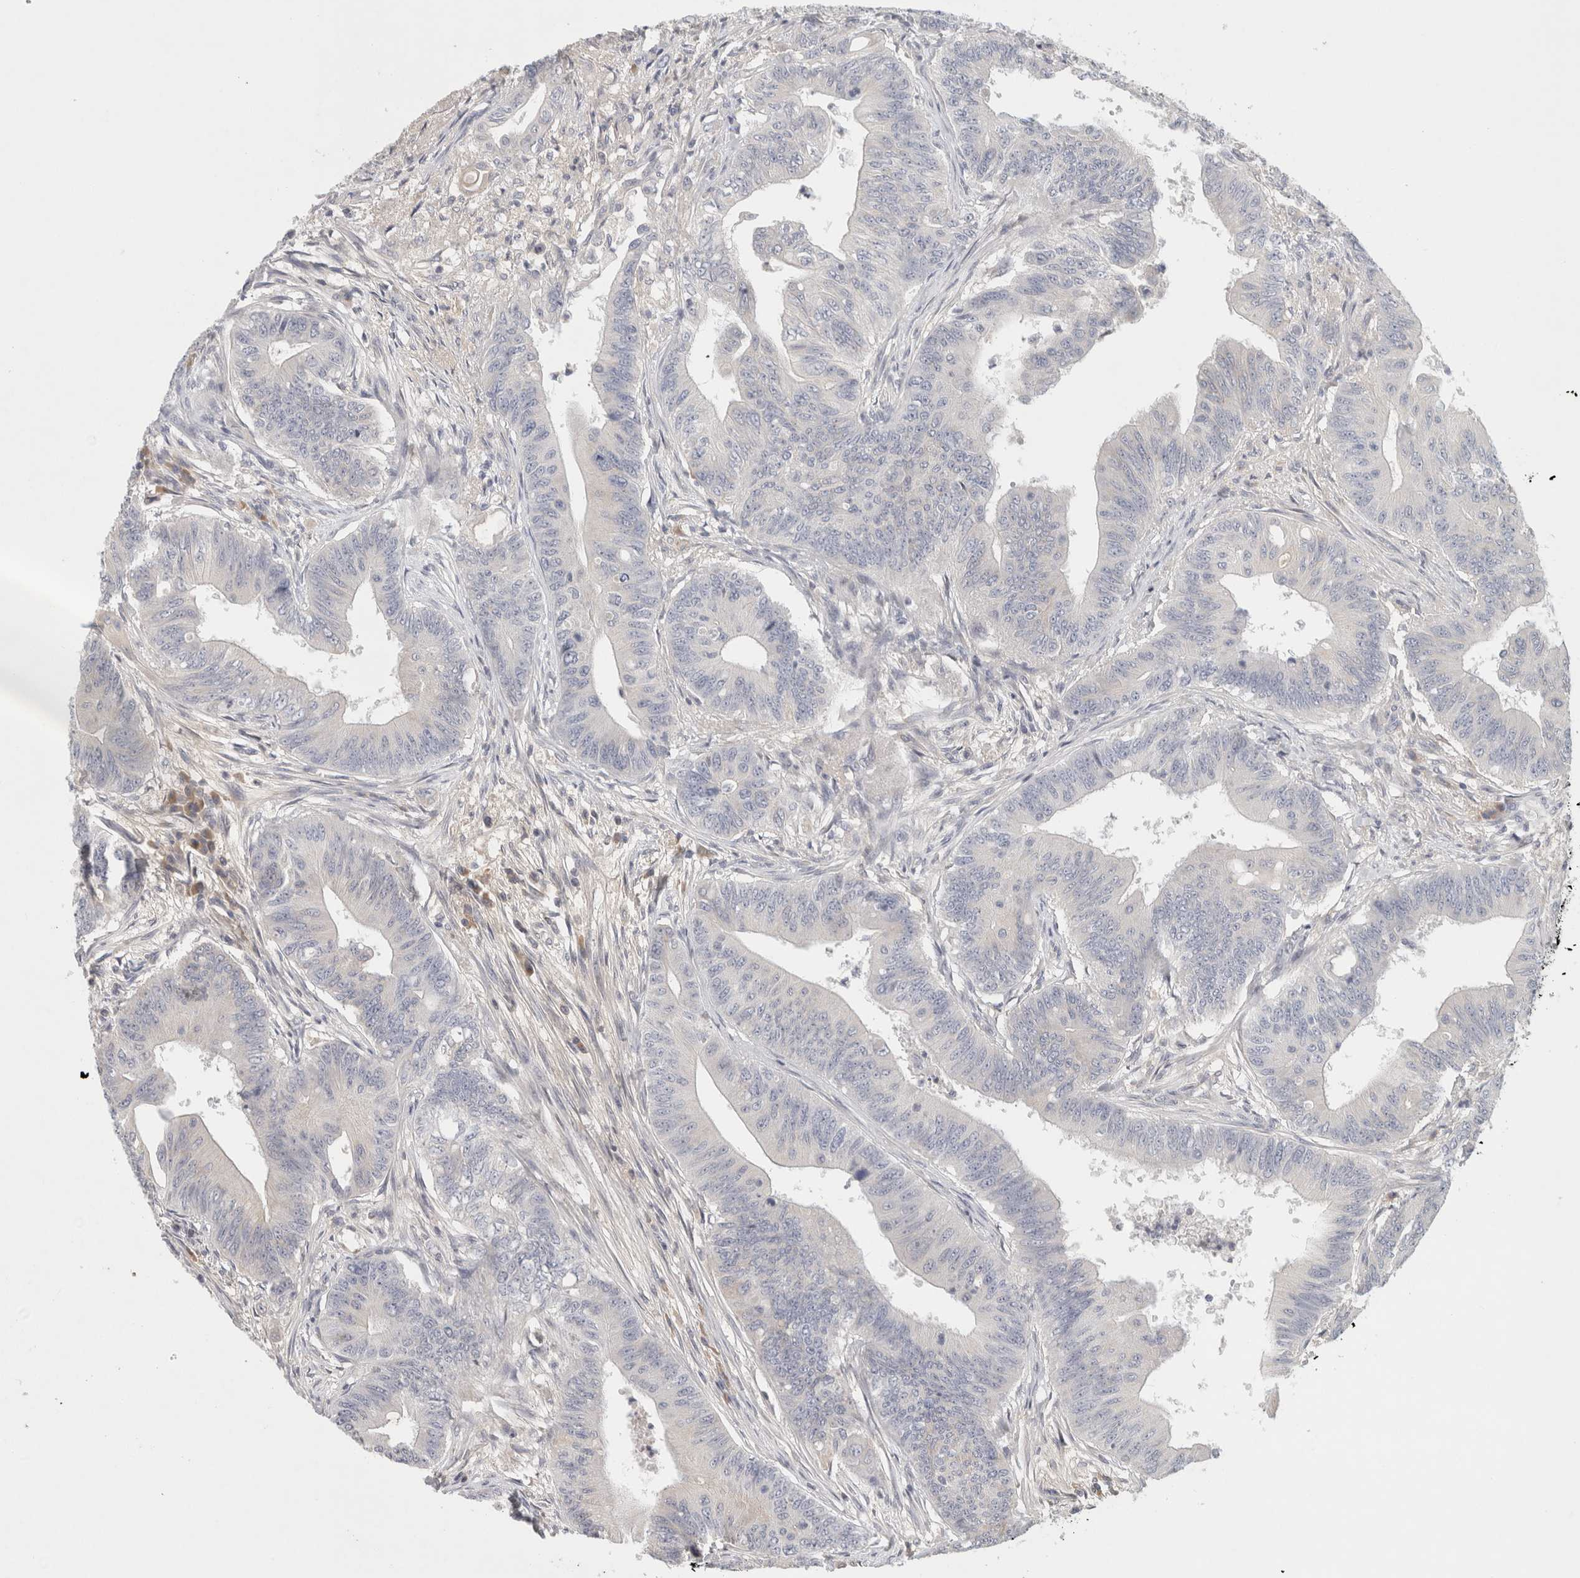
{"staining": {"intensity": "negative", "quantity": "none", "location": "none"}, "tissue": "colorectal cancer", "cell_type": "Tumor cells", "image_type": "cancer", "snomed": [{"axis": "morphology", "description": "Adenoma, NOS"}, {"axis": "morphology", "description": "Adenocarcinoma, NOS"}, {"axis": "topography", "description": "Colon"}], "caption": "Tumor cells show no significant staining in colorectal cancer.", "gene": "STK31", "patient": {"sex": "male", "age": 79}}